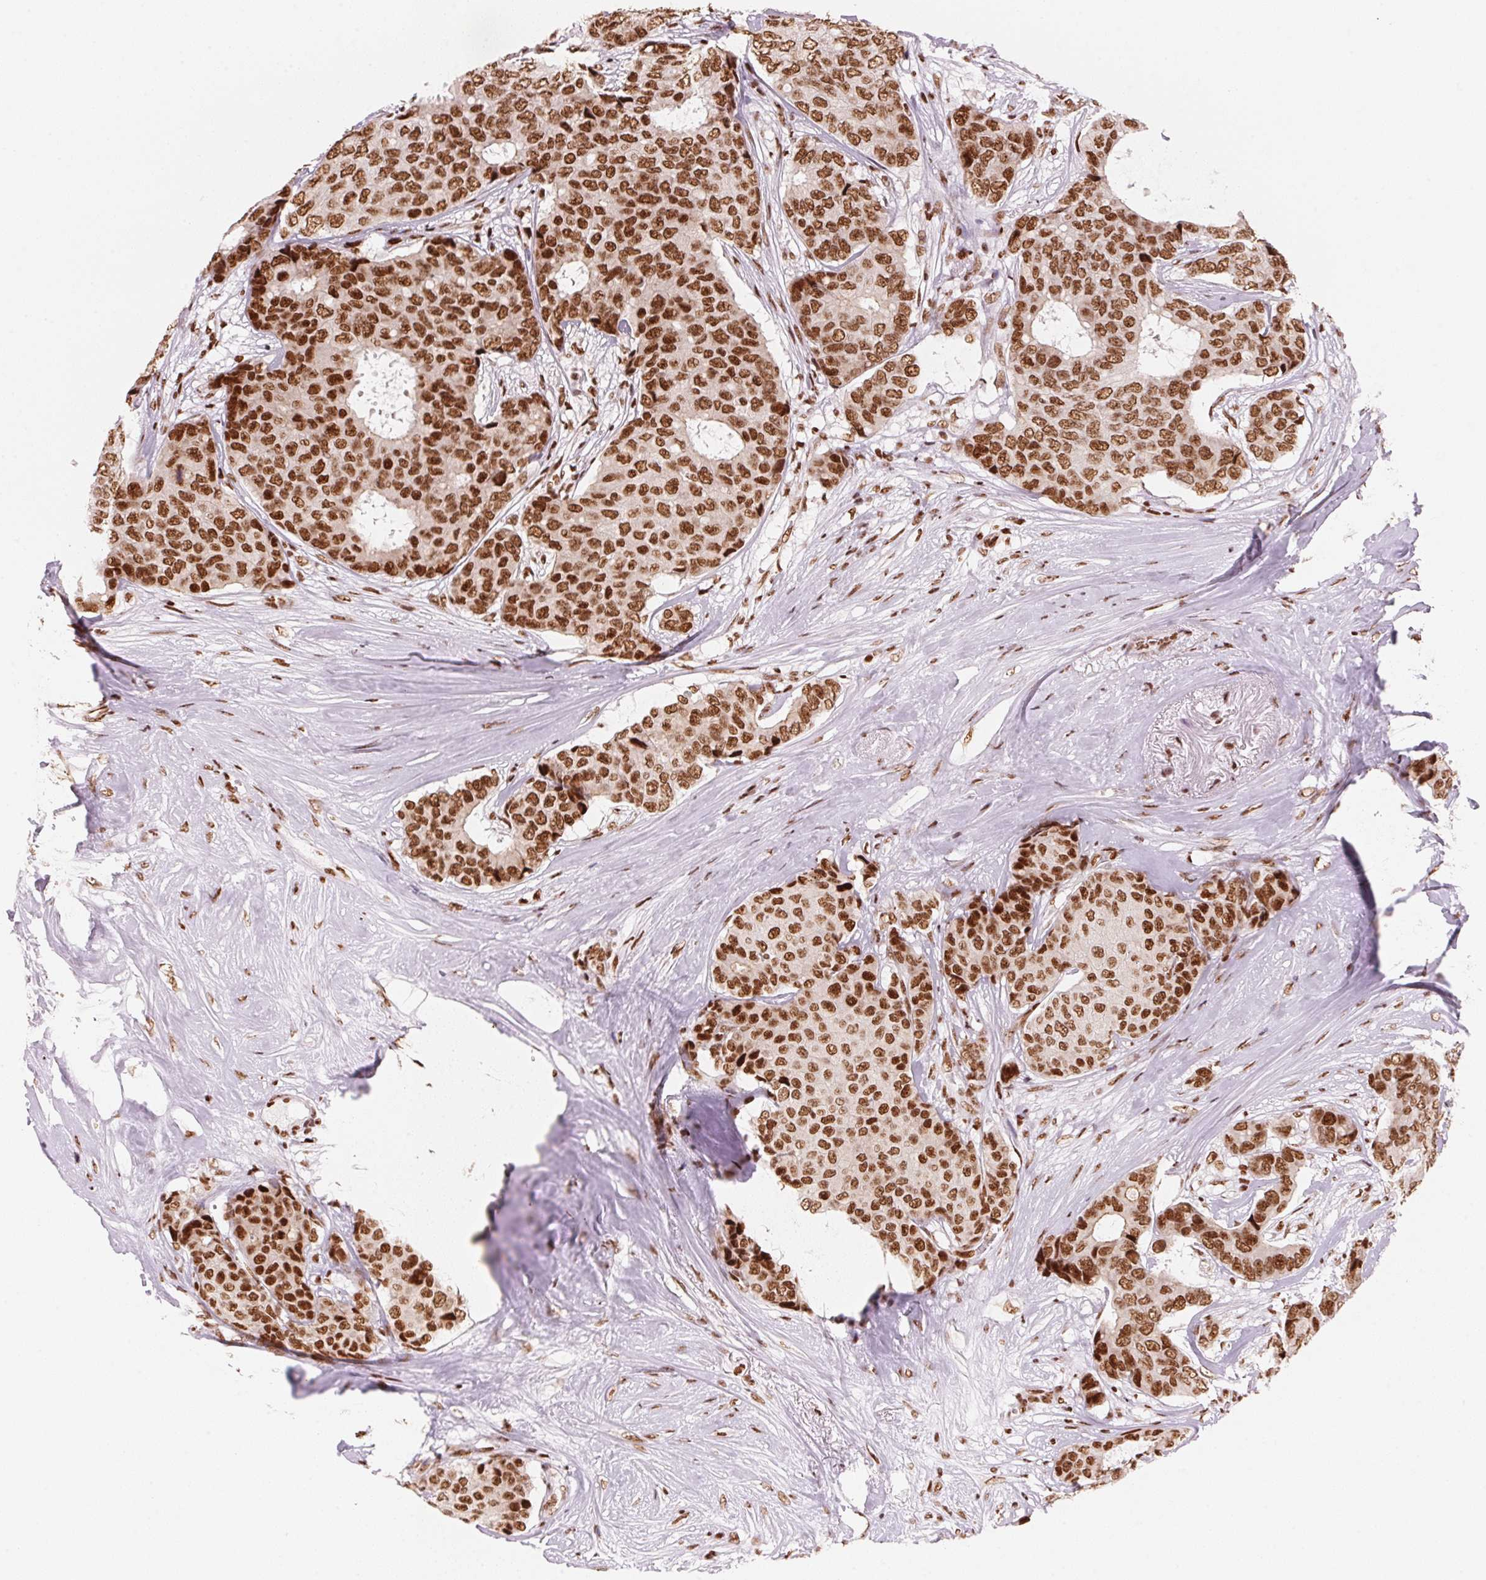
{"staining": {"intensity": "strong", "quantity": ">75%", "location": "nuclear"}, "tissue": "breast cancer", "cell_type": "Tumor cells", "image_type": "cancer", "snomed": [{"axis": "morphology", "description": "Duct carcinoma"}, {"axis": "topography", "description": "Breast"}], "caption": "Protein expression analysis of breast cancer (intraductal carcinoma) shows strong nuclear staining in approximately >75% of tumor cells. Nuclei are stained in blue.", "gene": "NXF1", "patient": {"sex": "female", "age": 75}}